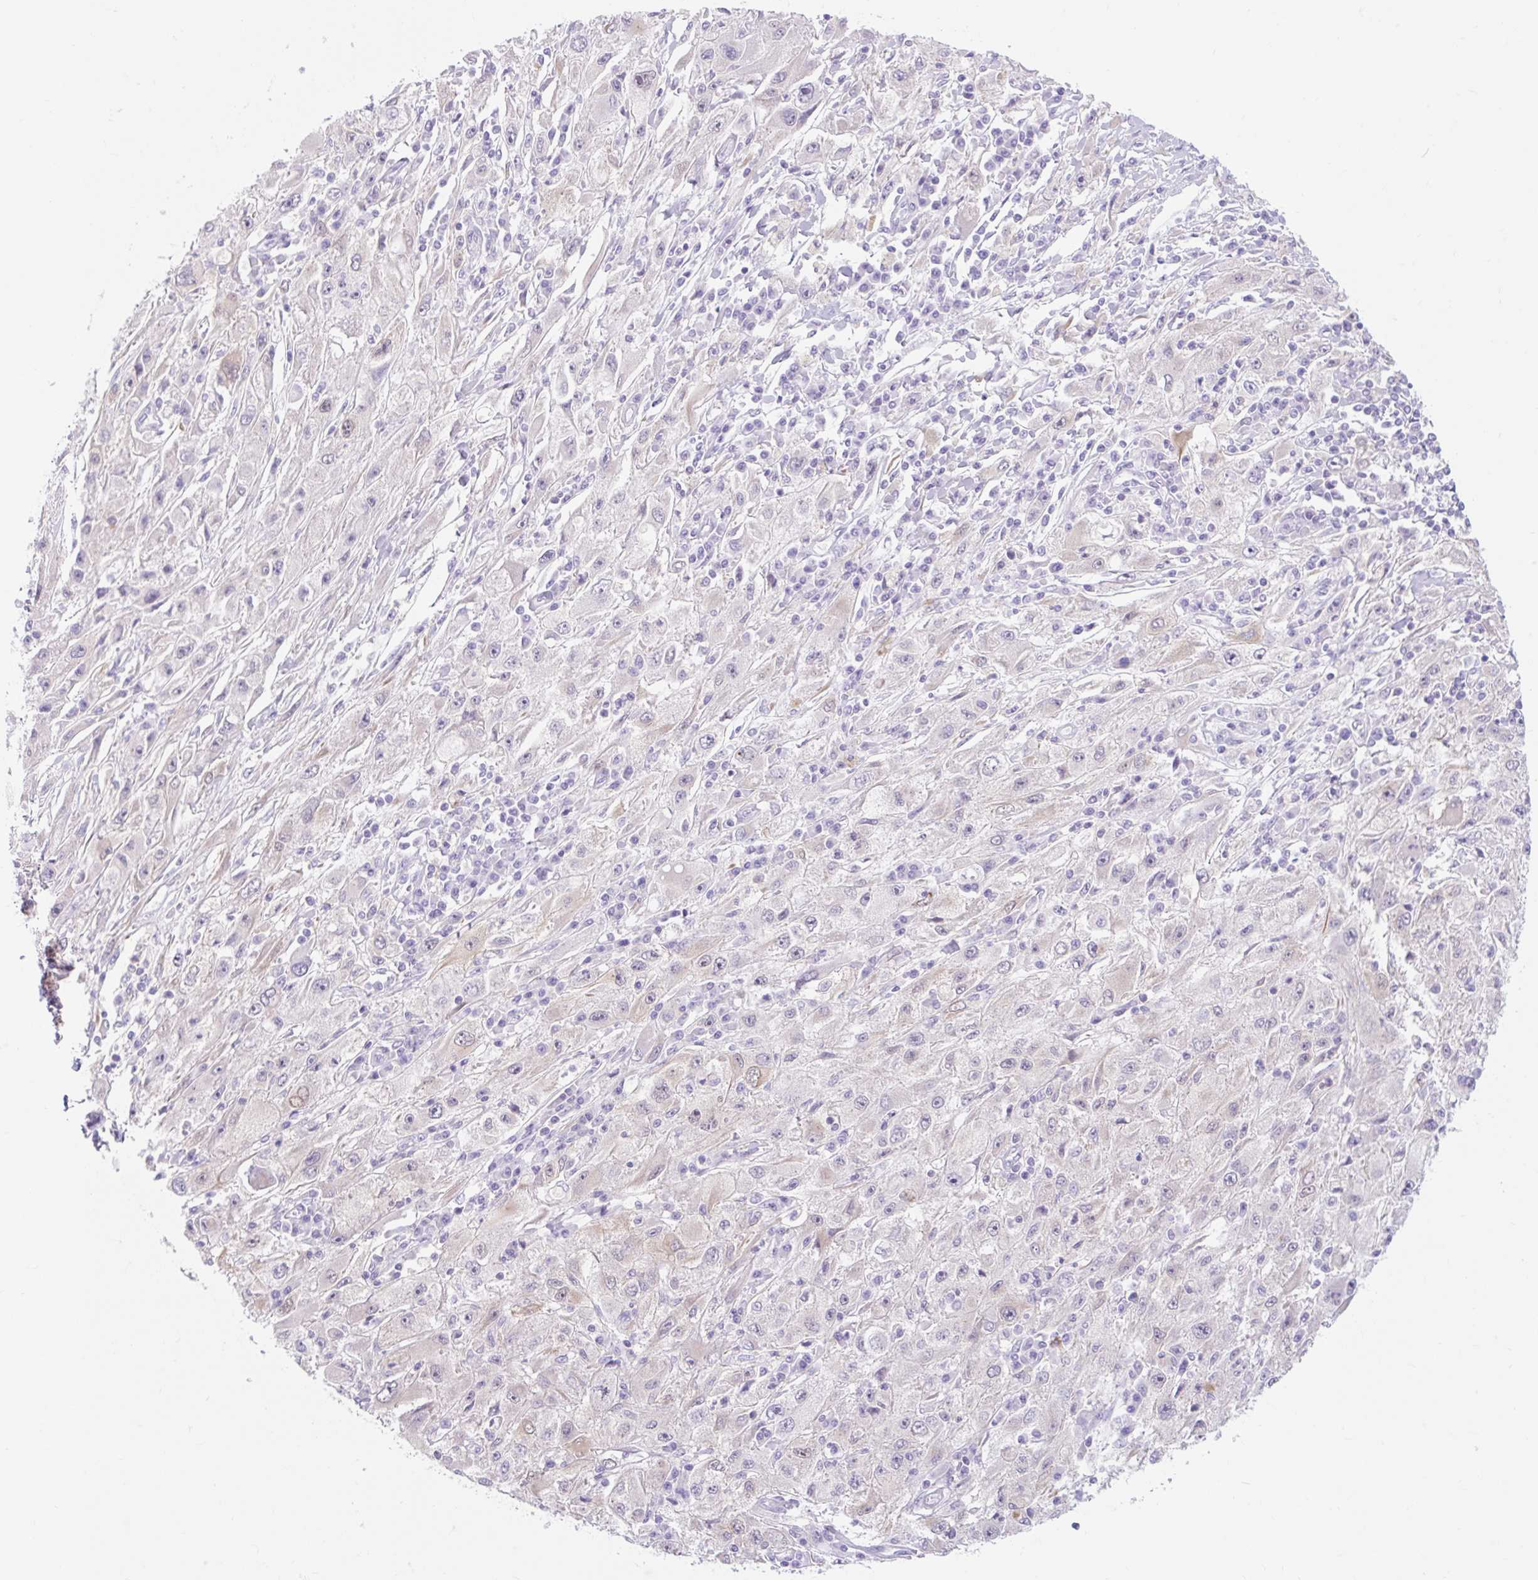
{"staining": {"intensity": "negative", "quantity": "none", "location": "none"}, "tissue": "melanoma", "cell_type": "Tumor cells", "image_type": "cancer", "snomed": [{"axis": "morphology", "description": "Malignant melanoma, Metastatic site"}, {"axis": "topography", "description": "Skin"}], "caption": "The immunohistochemistry micrograph has no significant staining in tumor cells of melanoma tissue.", "gene": "SLC28A1", "patient": {"sex": "male", "age": 53}}